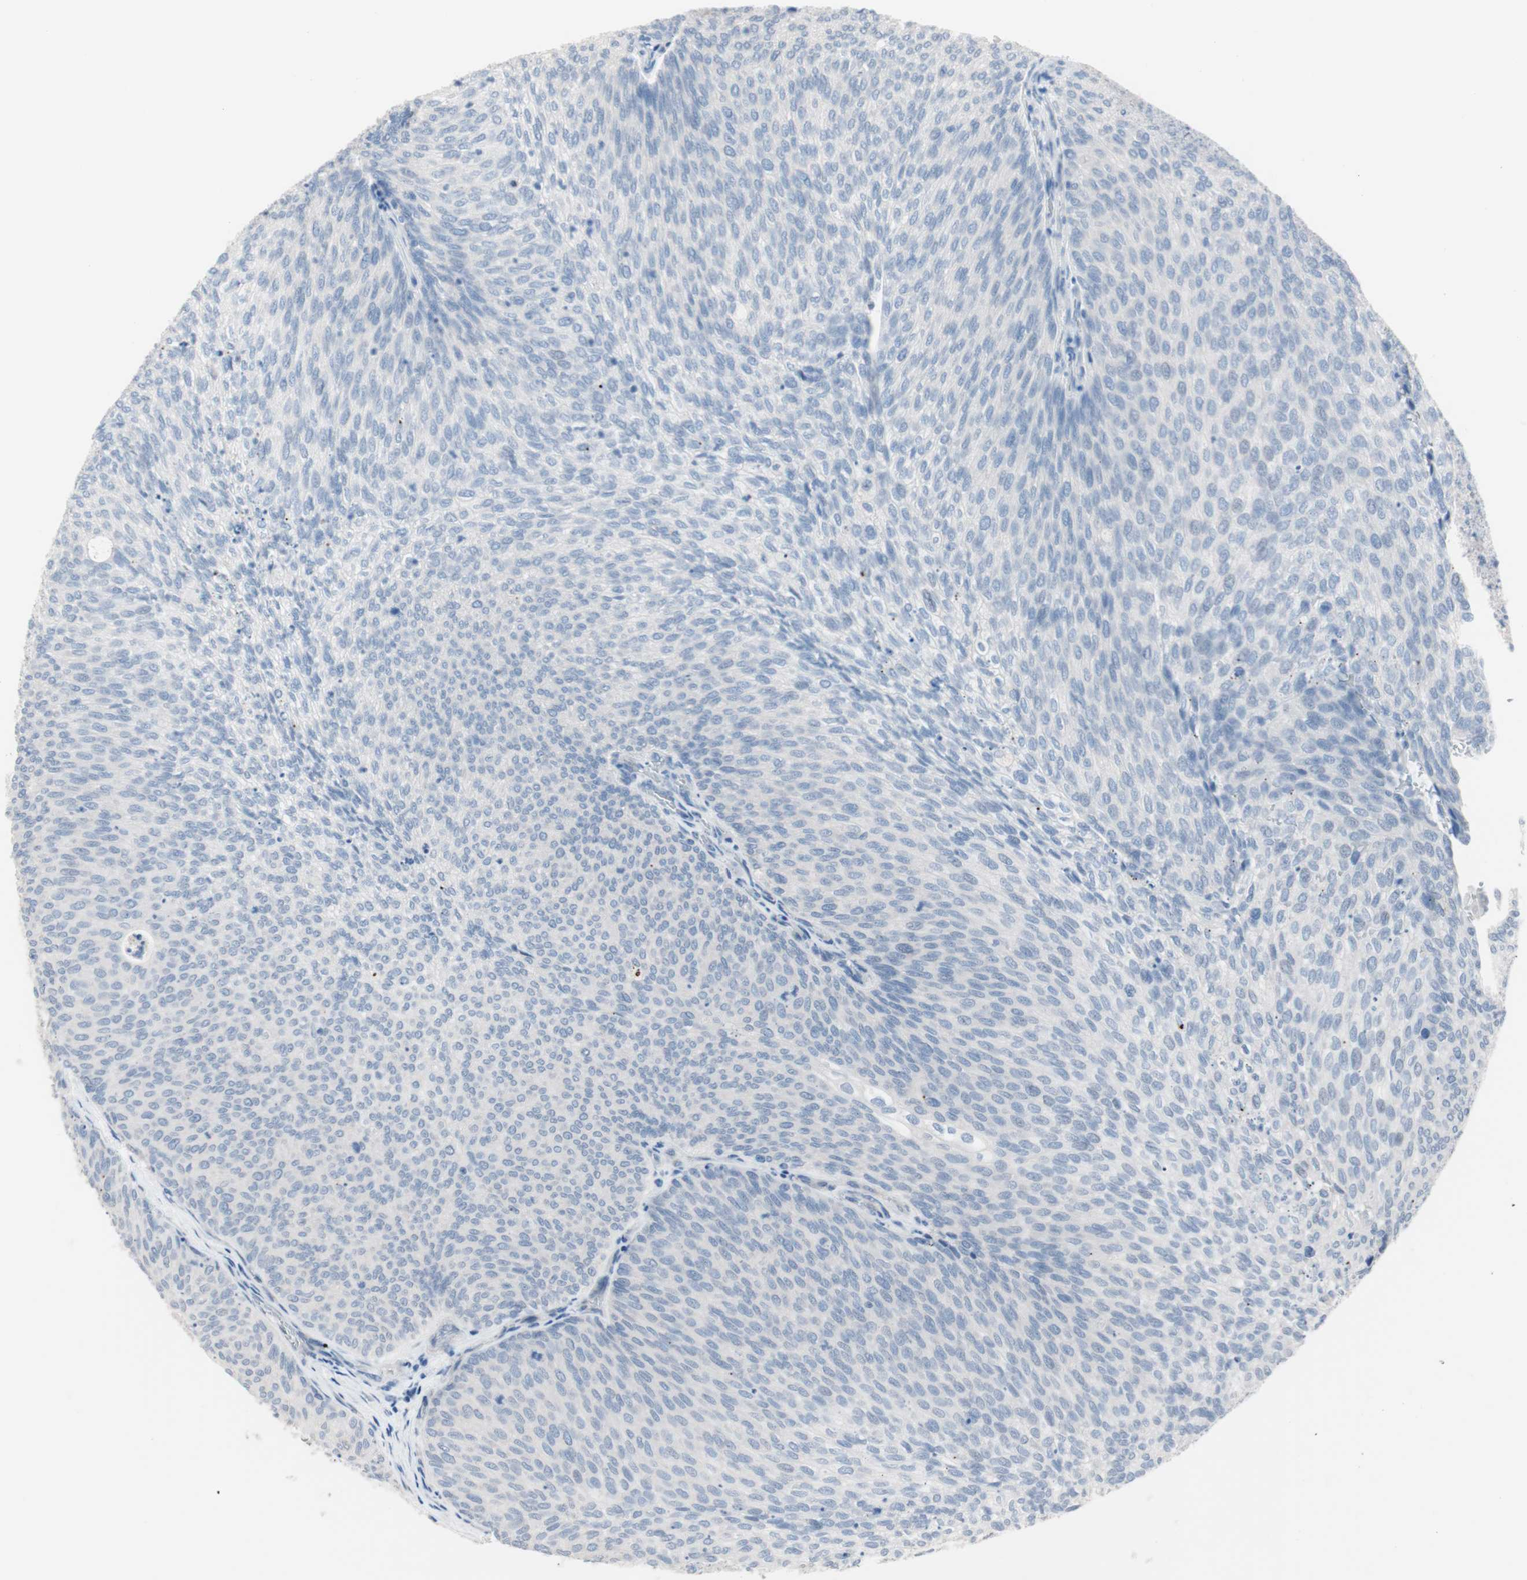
{"staining": {"intensity": "negative", "quantity": "none", "location": "none"}, "tissue": "urothelial cancer", "cell_type": "Tumor cells", "image_type": "cancer", "snomed": [{"axis": "morphology", "description": "Urothelial carcinoma, Low grade"}, {"axis": "topography", "description": "Urinary bladder"}], "caption": "Immunohistochemical staining of low-grade urothelial carcinoma shows no significant expression in tumor cells. (Brightfield microscopy of DAB immunohistochemistry (IHC) at high magnification).", "gene": "ULBP1", "patient": {"sex": "female", "age": 79}}